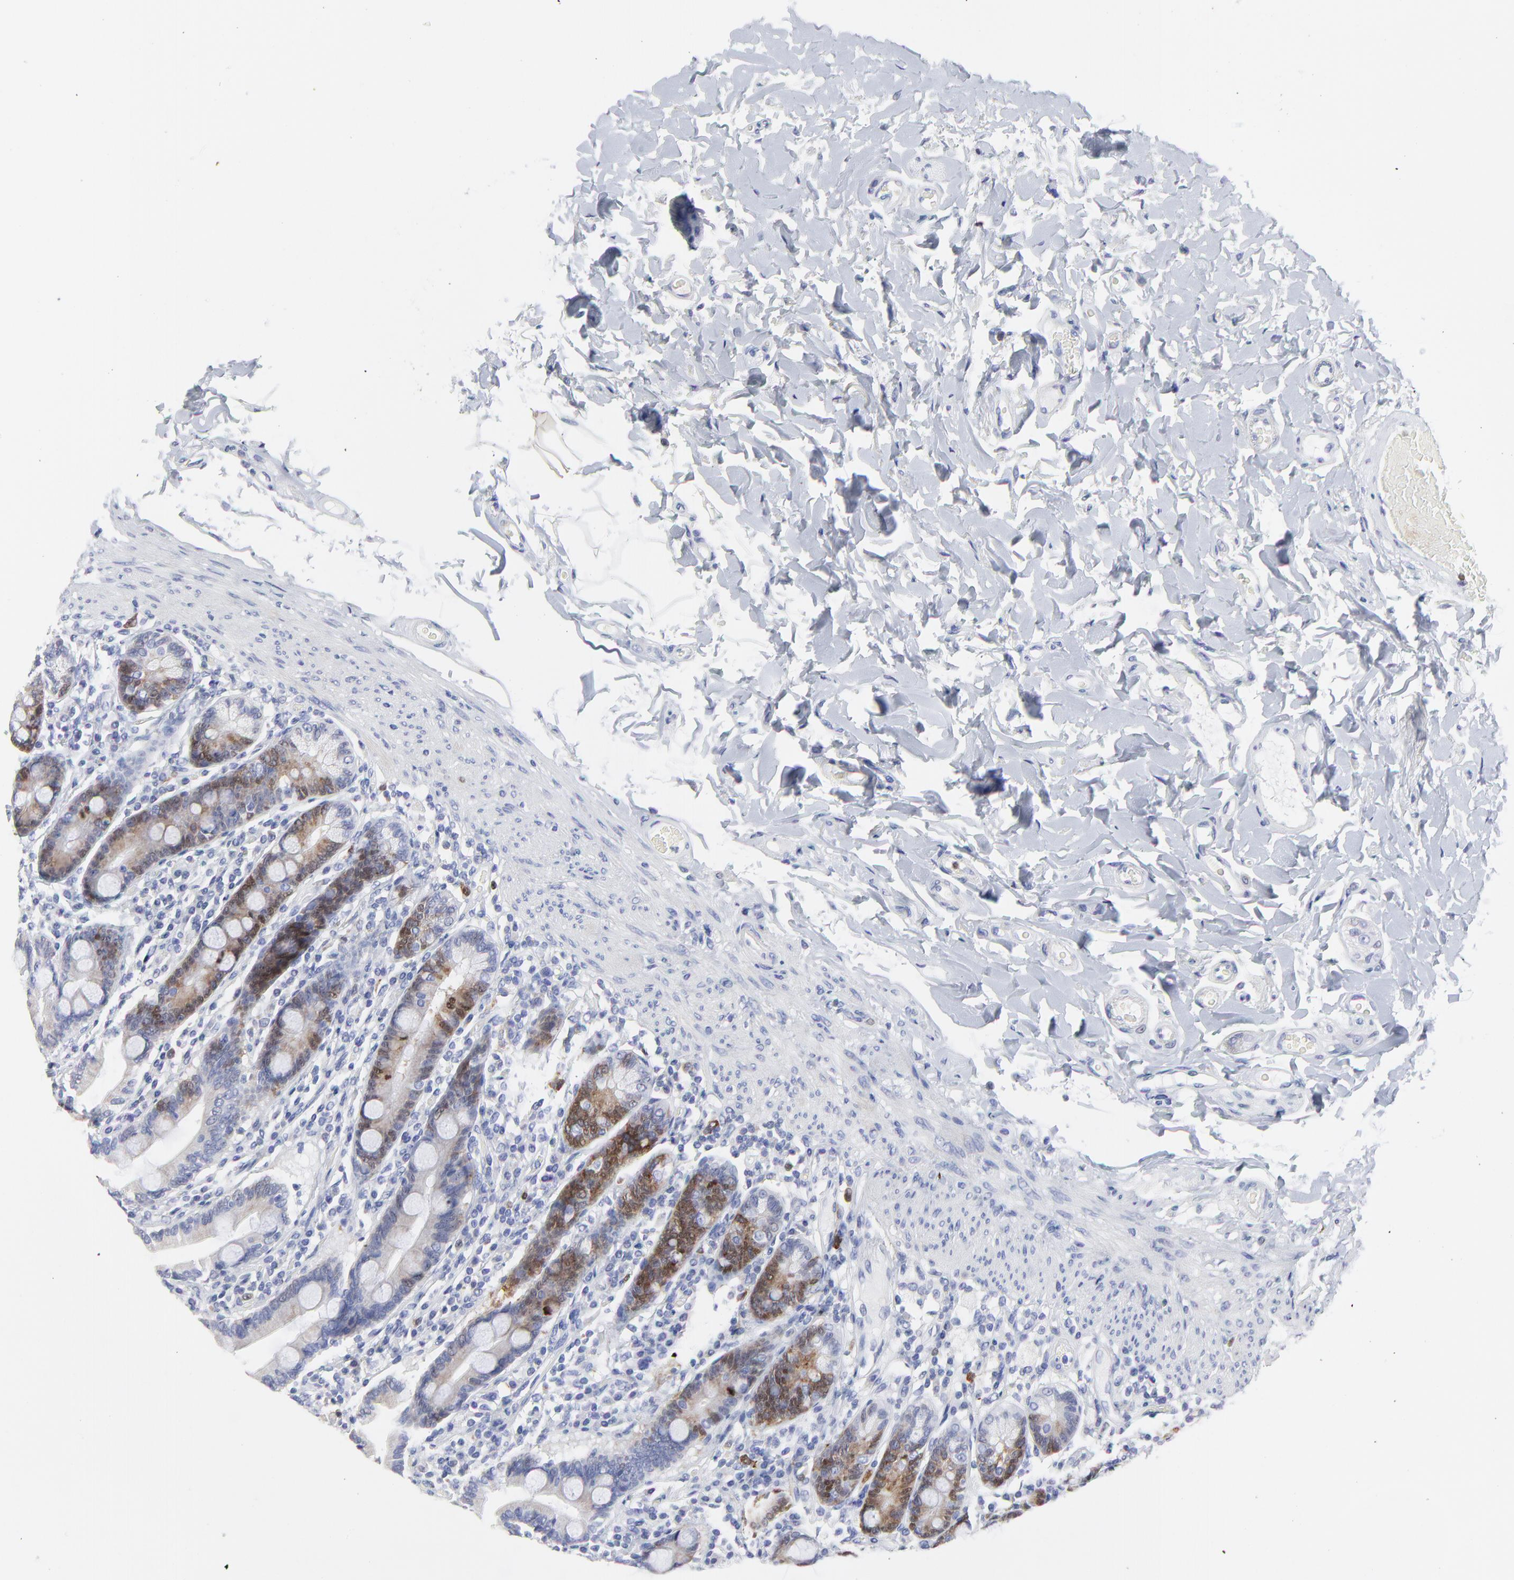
{"staining": {"intensity": "moderate", "quantity": "<25%", "location": "cytoplasmic/membranous"}, "tissue": "duodenum", "cell_type": "Glandular cells", "image_type": "normal", "snomed": [{"axis": "morphology", "description": "Normal tissue, NOS"}, {"axis": "topography", "description": "Duodenum"}], "caption": "IHC of normal human duodenum demonstrates low levels of moderate cytoplasmic/membranous staining in approximately <25% of glandular cells. The protein is shown in brown color, while the nuclei are stained blue.", "gene": "NCAPH", "patient": {"sex": "male", "age": 73}}